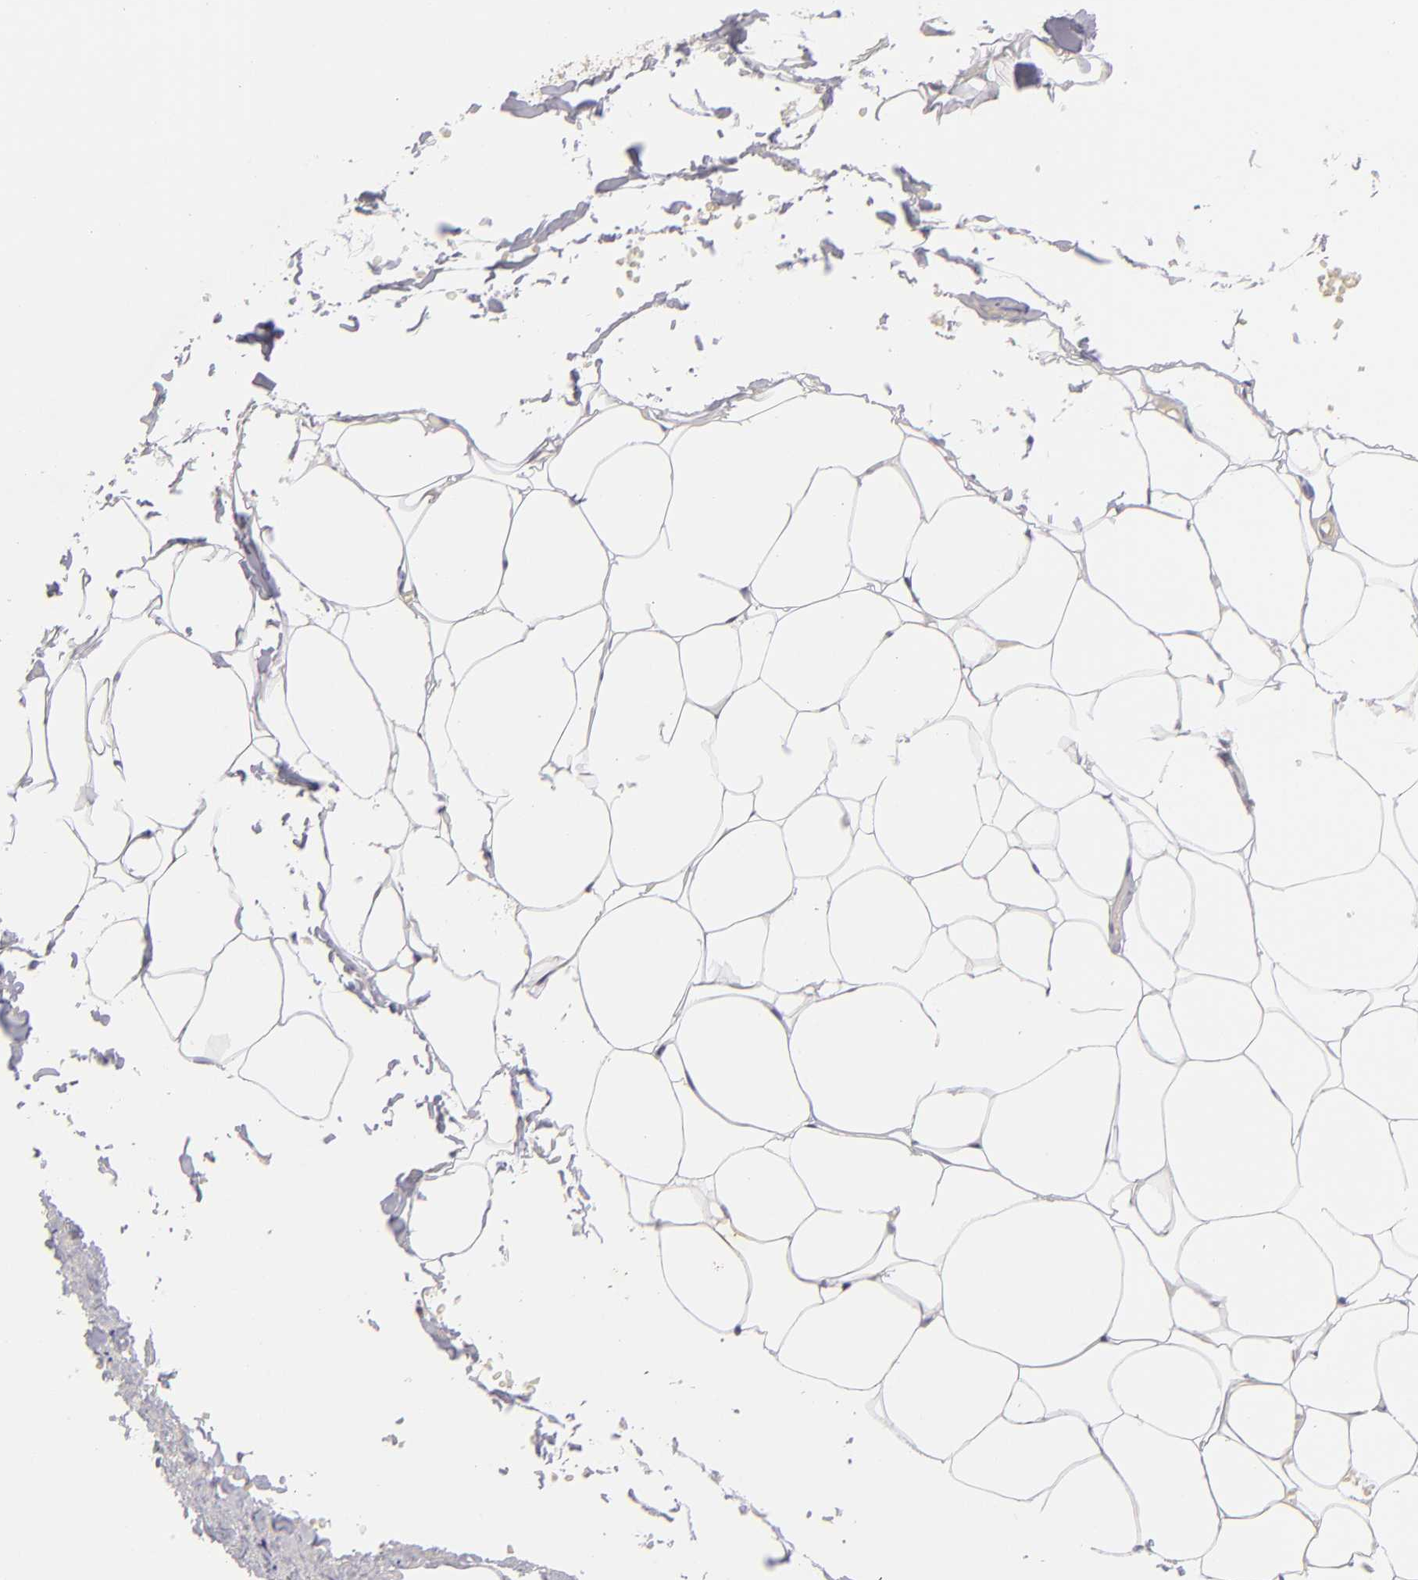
{"staining": {"intensity": "negative", "quantity": "none", "location": "none"}, "tissue": "adipose tissue", "cell_type": "Adipocytes", "image_type": "normal", "snomed": [{"axis": "morphology", "description": "Normal tissue, NOS"}, {"axis": "topography", "description": "Soft tissue"}, {"axis": "topography", "description": "Peripheral nerve tissue"}], "caption": "A histopathology image of adipose tissue stained for a protein demonstrates no brown staining in adipocytes. Brightfield microscopy of immunohistochemistry (IHC) stained with DAB (brown) and hematoxylin (blue), captured at high magnification.", "gene": "MMP10", "patient": {"sex": "female", "age": 68}}